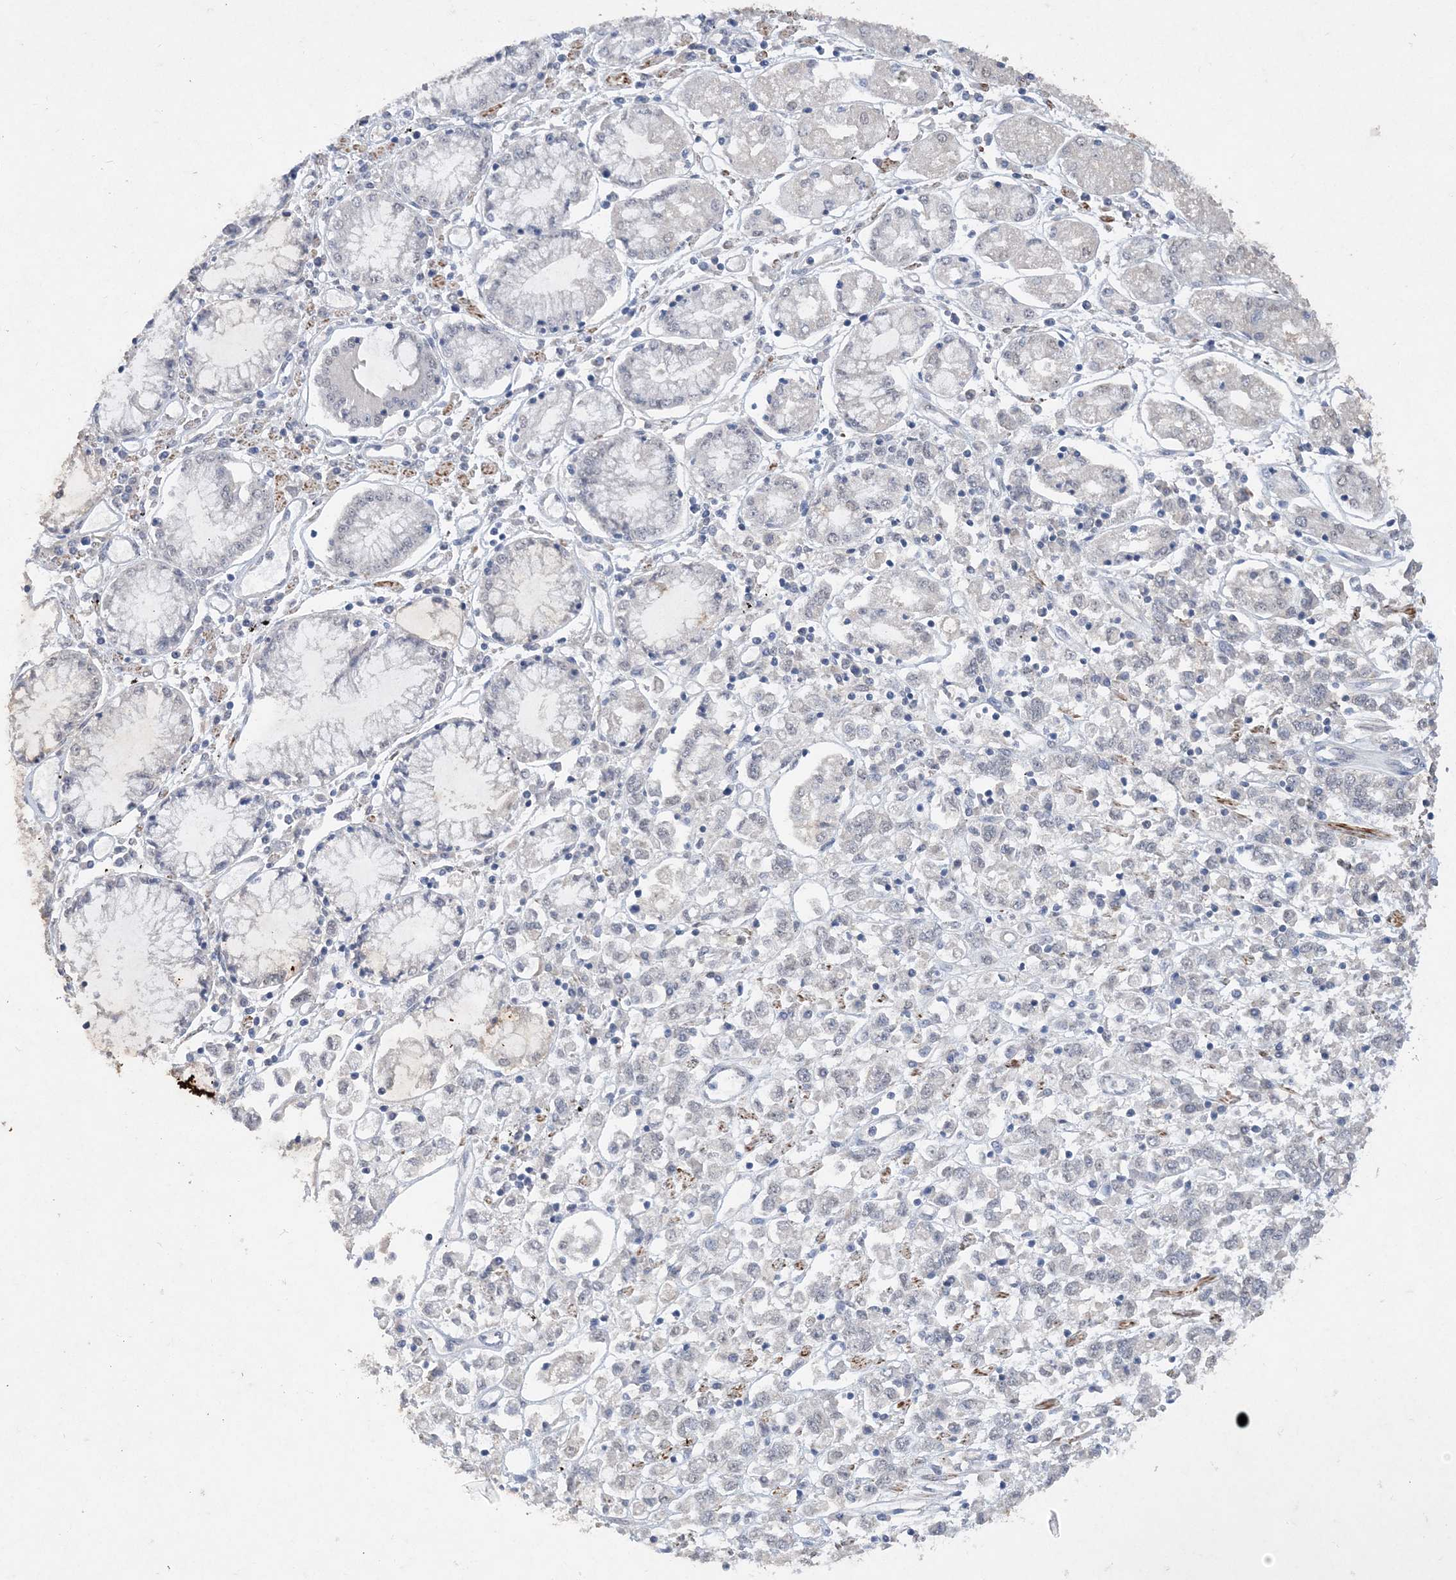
{"staining": {"intensity": "negative", "quantity": "none", "location": "none"}, "tissue": "stomach cancer", "cell_type": "Tumor cells", "image_type": "cancer", "snomed": [{"axis": "morphology", "description": "Adenocarcinoma, NOS"}, {"axis": "topography", "description": "Stomach"}], "caption": "Immunohistochemistry image of neoplastic tissue: human stomach cancer (adenocarcinoma) stained with DAB (3,3'-diaminobenzidine) exhibits no significant protein staining in tumor cells. (Stains: DAB (3,3'-diaminobenzidine) immunohistochemistry with hematoxylin counter stain, Microscopy: brightfield microscopy at high magnification).", "gene": "C11orf58", "patient": {"sex": "female", "age": 76}}